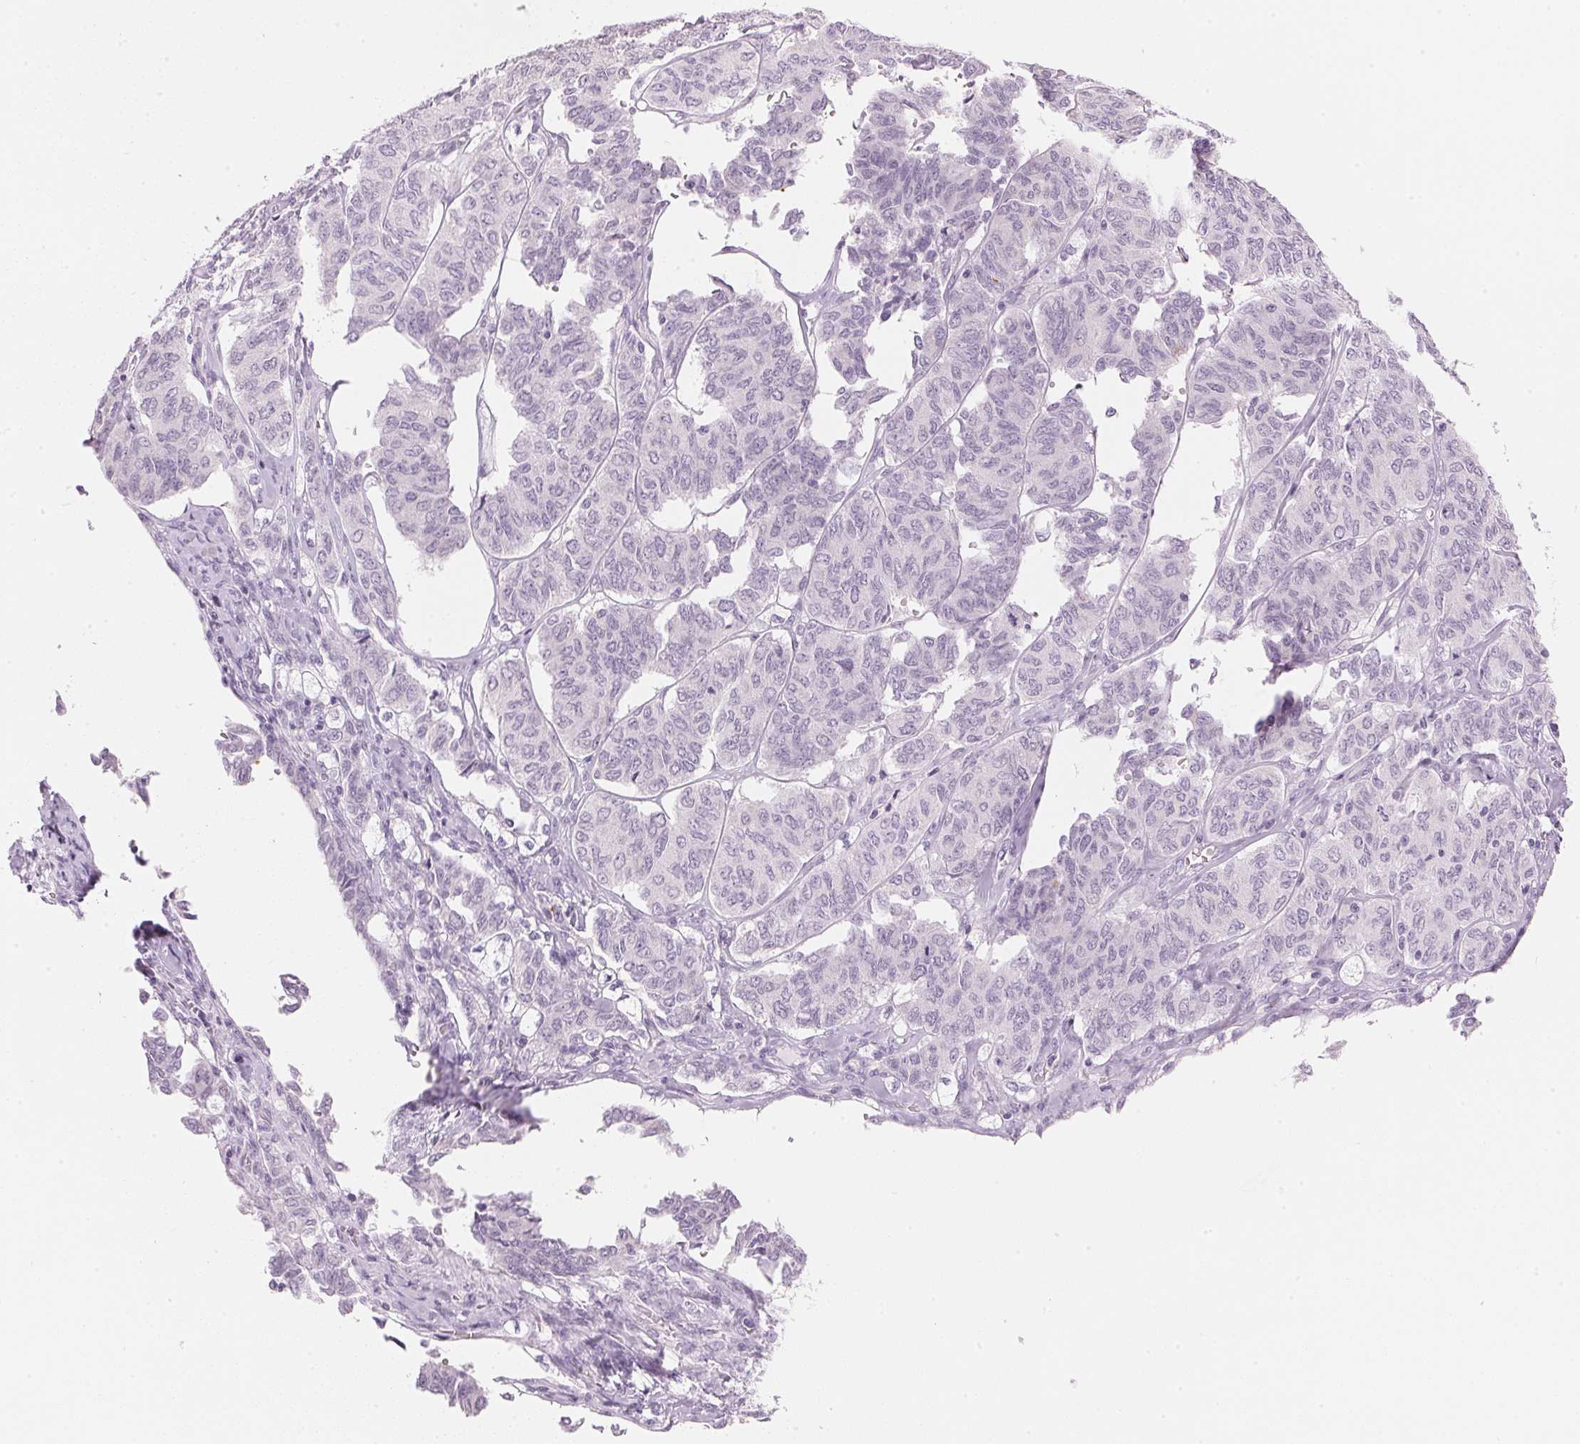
{"staining": {"intensity": "negative", "quantity": "none", "location": "none"}, "tissue": "ovarian cancer", "cell_type": "Tumor cells", "image_type": "cancer", "snomed": [{"axis": "morphology", "description": "Carcinoma, endometroid"}, {"axis": "topography", "description": "Ovary"}], "caption": "Tumor cells are negative for brown protein staining in endometroid carcinoma (ovarian).", "gene": "HOXB13", "patient": {"sex": "female", "age": 80}}